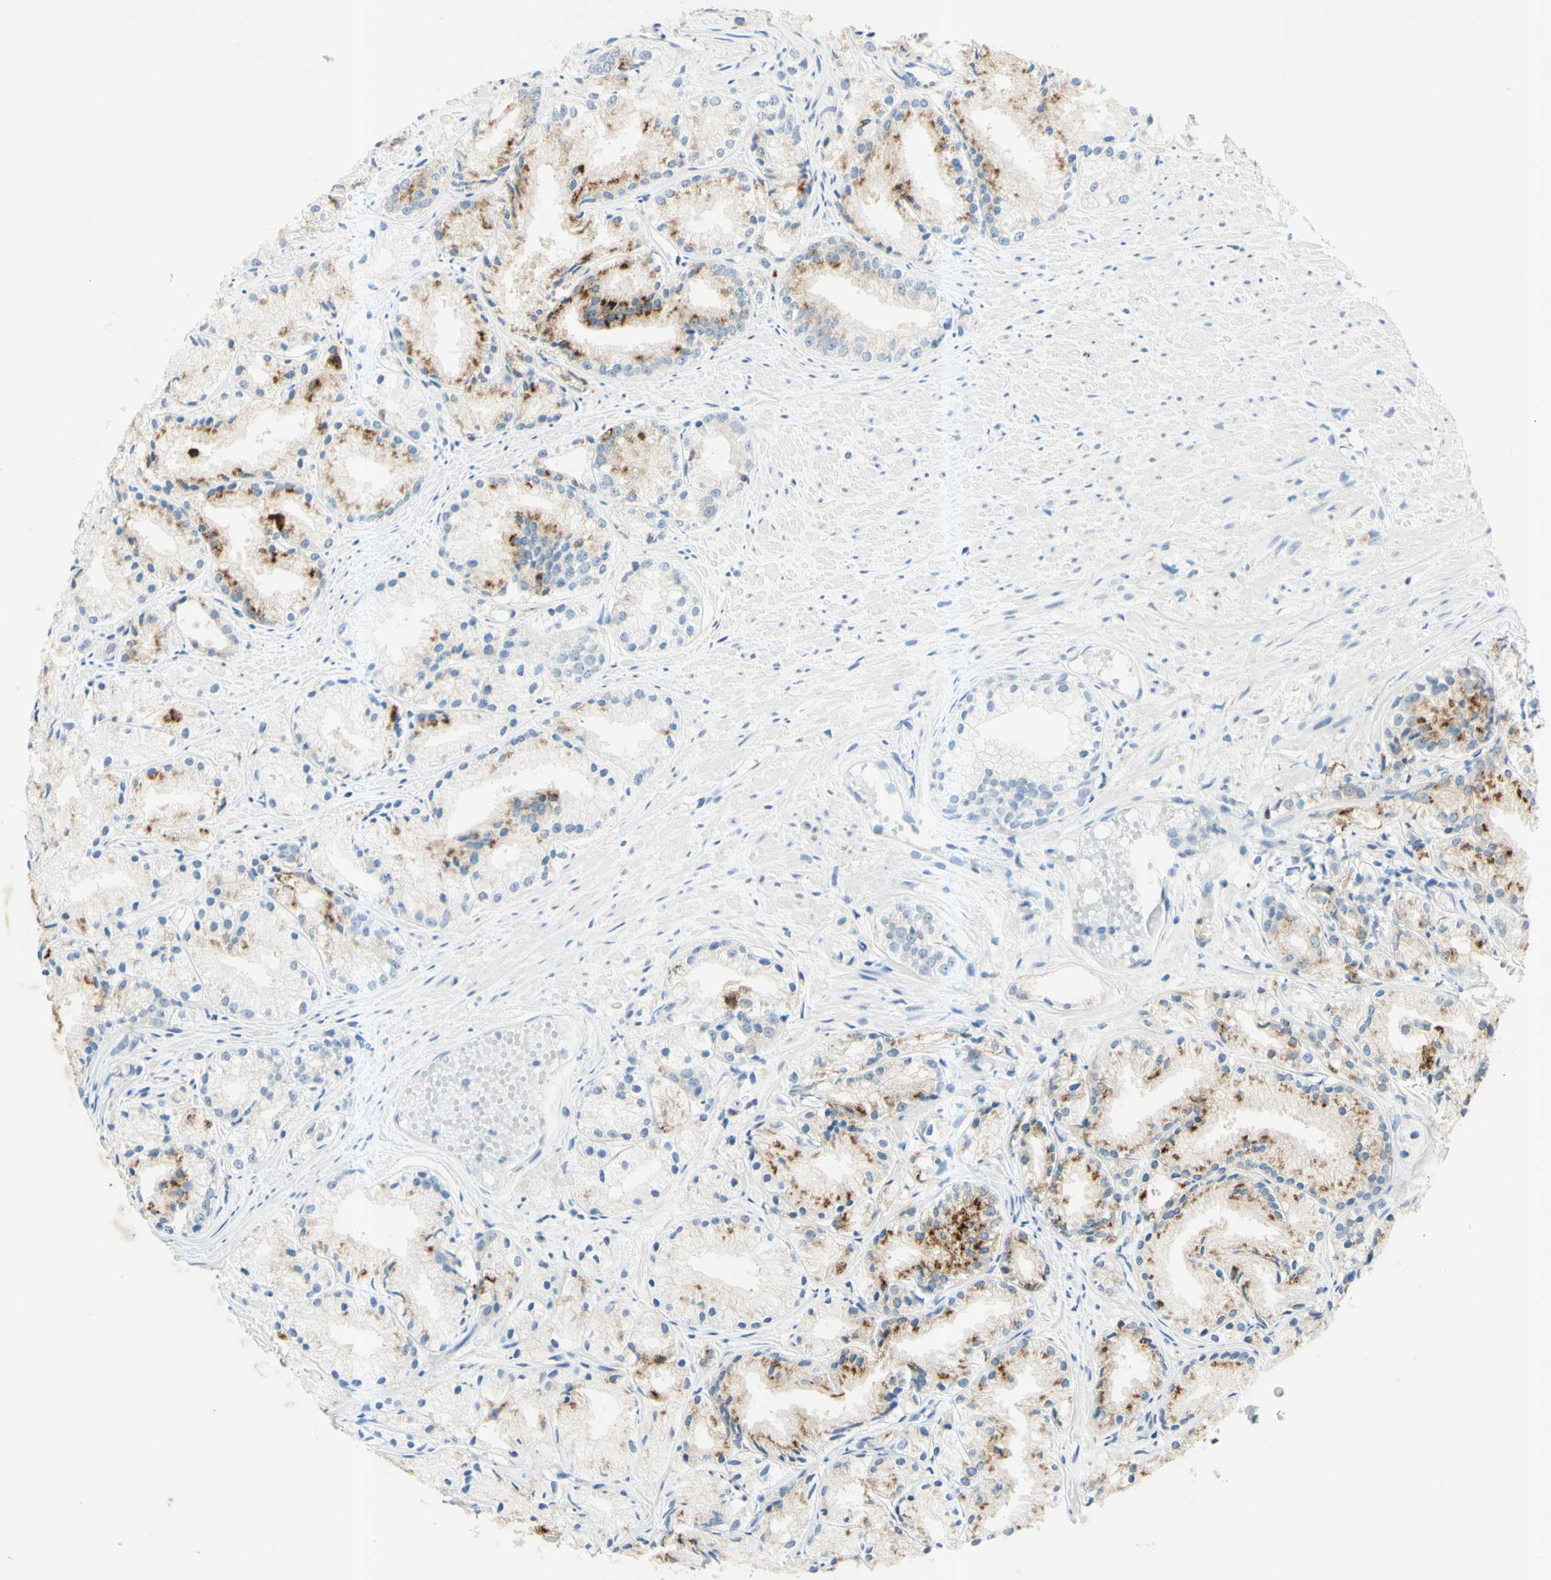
{"staining": {"intensity": "moderate", "quantity": ">75%", "location": "cytoplasmic/membranous"}, "tissue": "prostate cancer", "cell_type": "Tumor cells", "image_type": "cancer", "snomed": [{"axis": "morphology", "description": "Adenocarcinoma, Low grade"}, {"axis": "topography", "description": "Prostate"}], "caption": "Prostate adenocarcinoma (low-grade) was stained to show a protein in brown. There is medium levels of moderate cytoplasmic/membranous positivity in approximately >75% of tumor cells. Ihc stains the protein of interest in brown and the nuclei are stained blue.", "gene": "GDF15", "patient": {"sex": "male", "age": 72}}